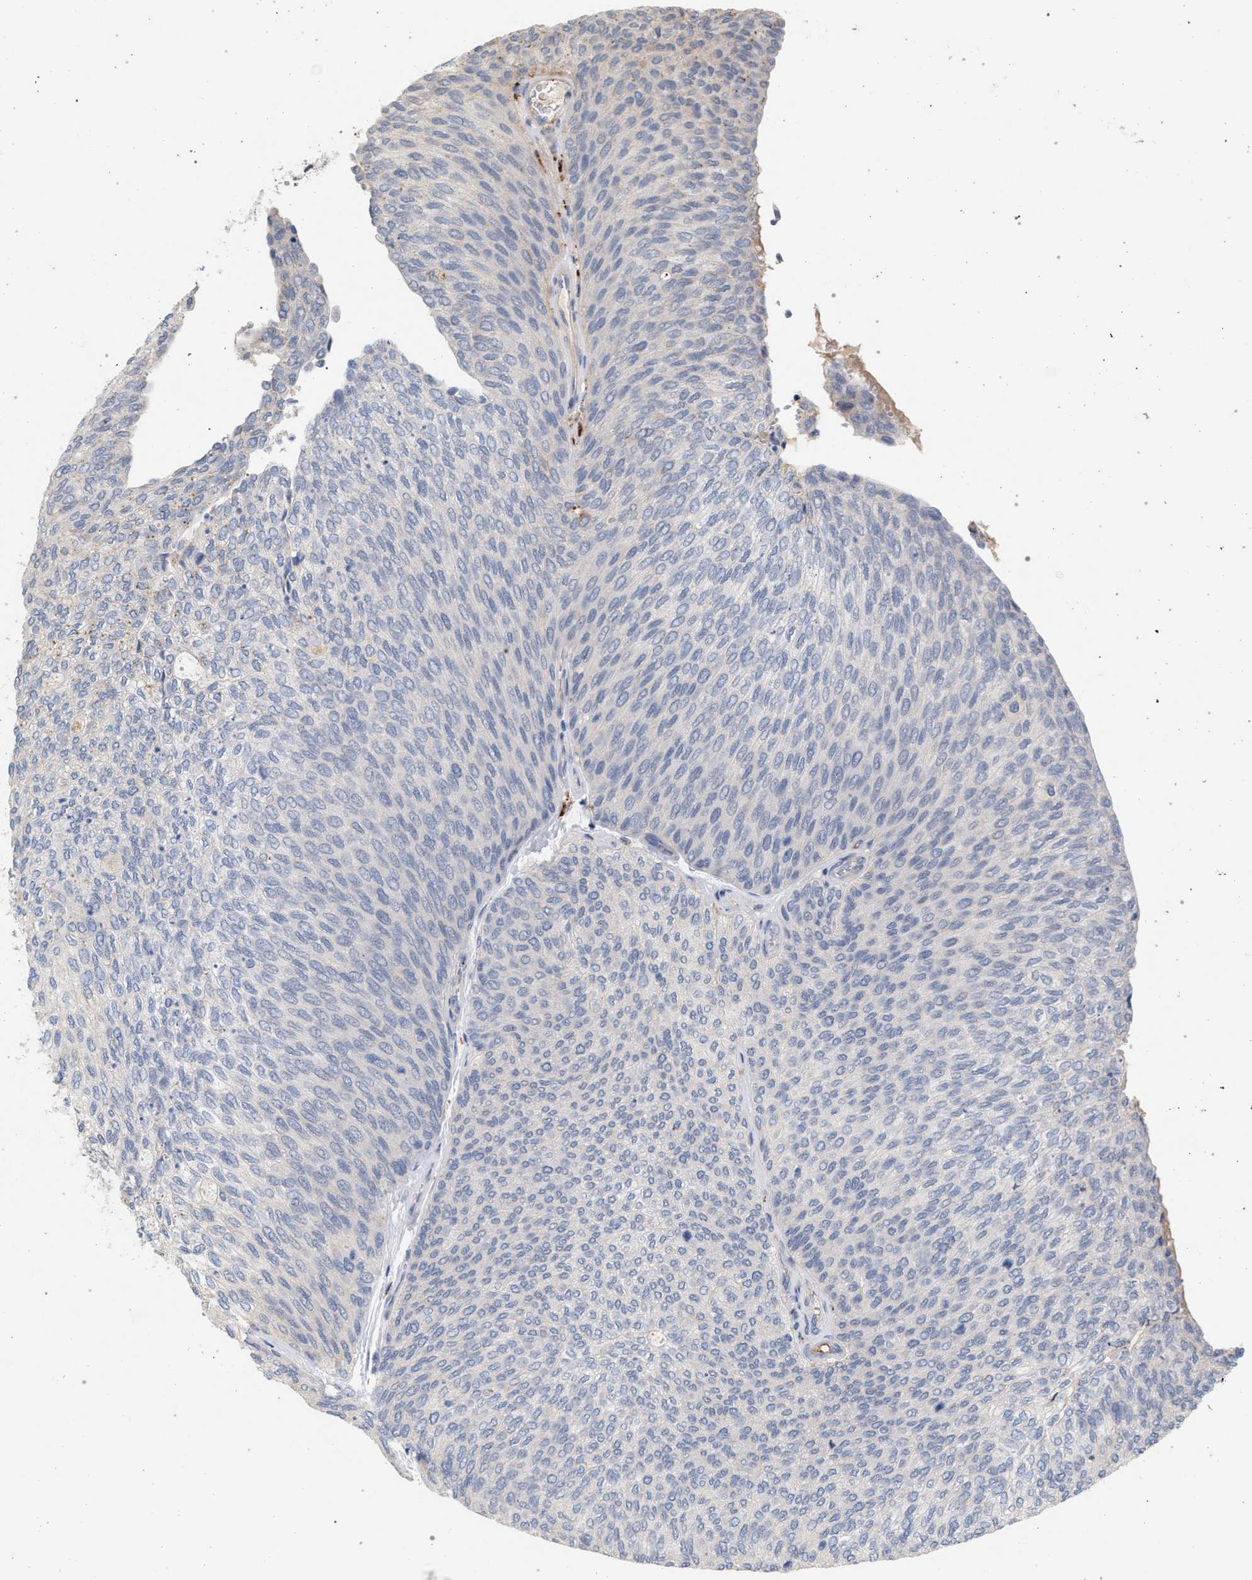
{"staining": {"intensity": "negative", "quantity": "none", "location": "none"}, "tissue": "urothelial cancer", "cell_type": "Tumor cells", "image_type": "cancer", "snomed": [{"axis": "morphology", "description": "Urothelial carcinoma, Low grade"}, {"axis": "topography", "description": "Urinary bladder"}], "caption": "A photomicrograph of low-grade urothelial carcinoma stained for a protein demonstrates no brown staining in tumor cells.", "gene": "MAMDC2", "patient": {"sex": "female", "age": 79}}